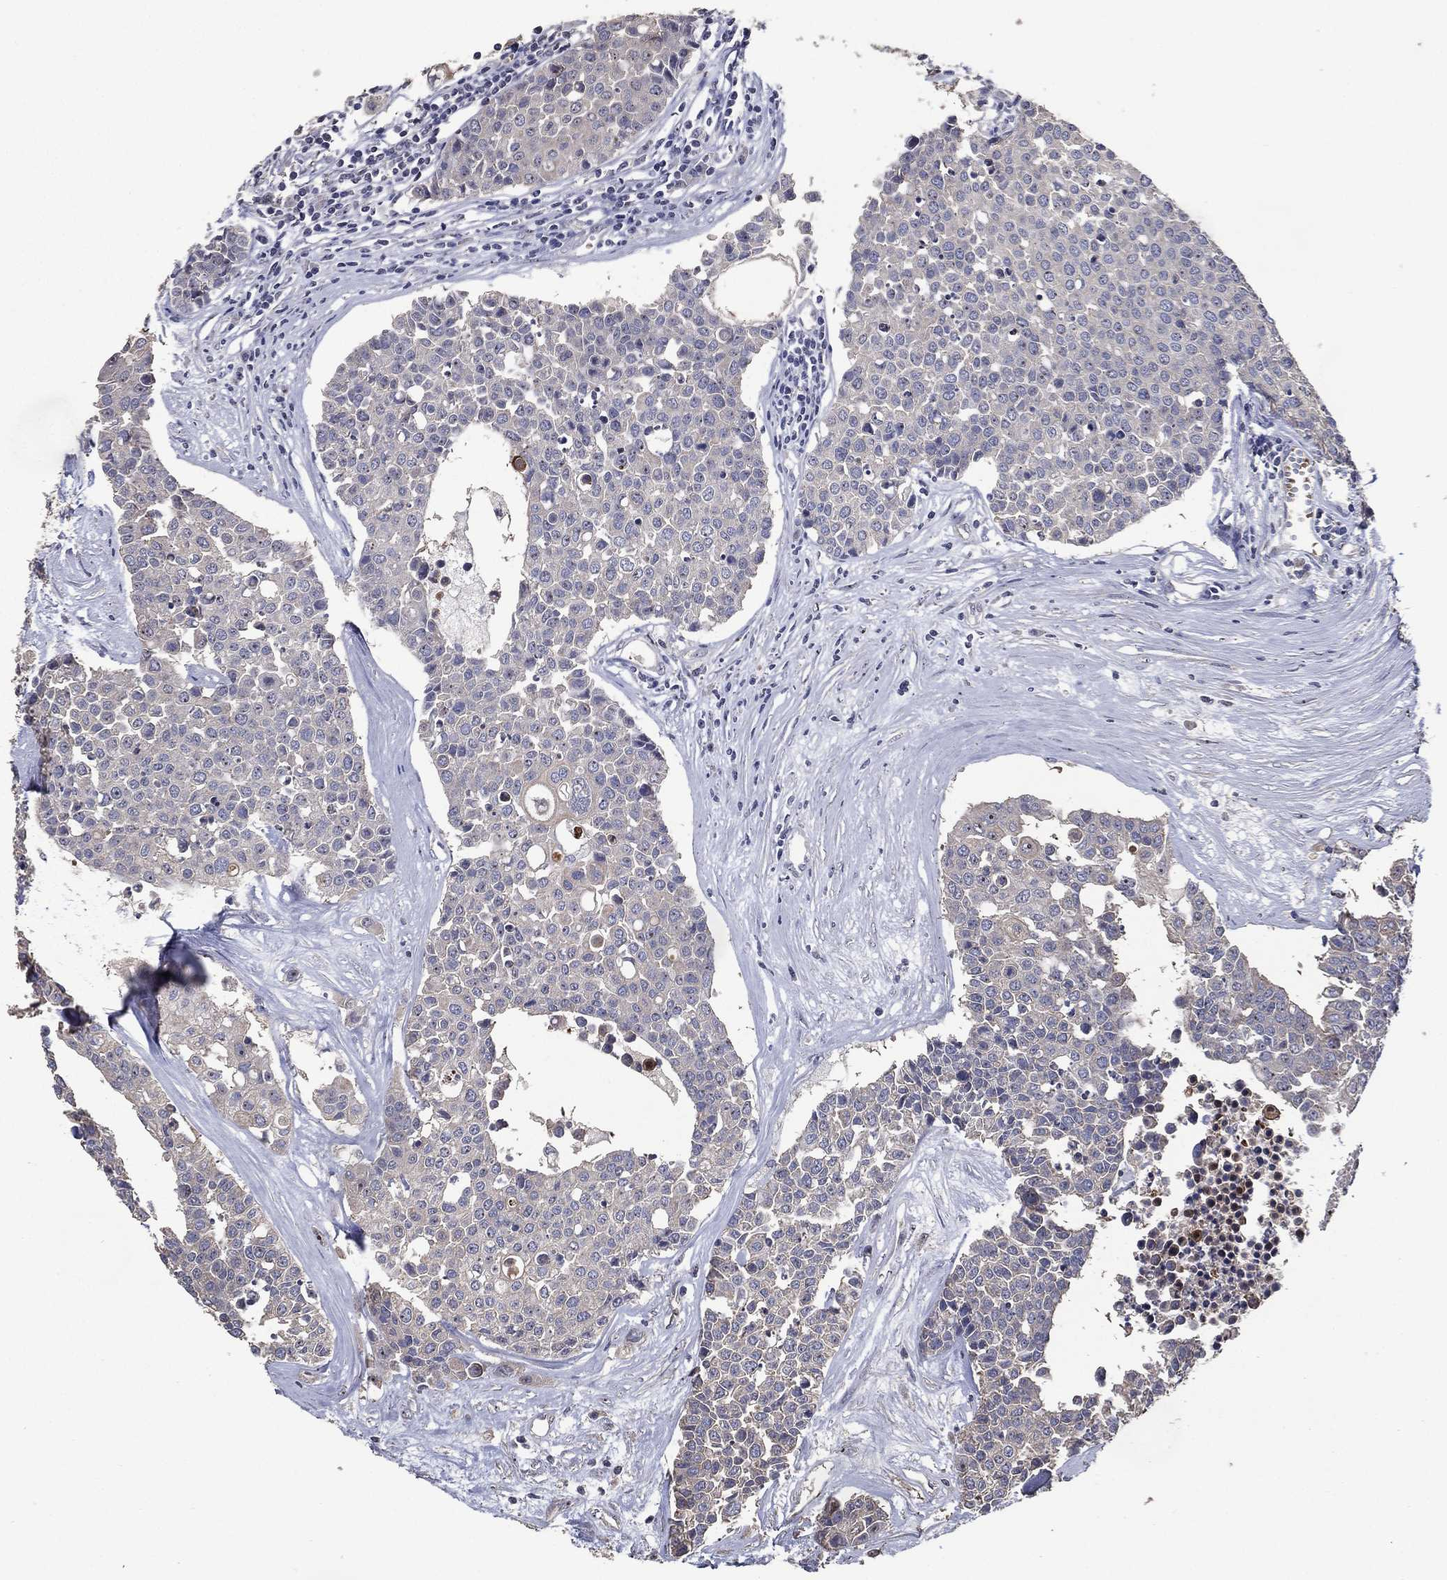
{"staining": {"intensity": "negative", "quantity": "none", "location": "none"}, "tissue": "carcinoid", "cell_type": "Tumor cells", "image_type": "cancer", "snomed": [{"axis": "morphology", "description": "Carcinoid, malignant, NOS"}, {"axis": "topography", "description": "Colon"}], "caption": "An image of human carcinoid is negative for staining in tumor cells. Brightfield microscopy of IHC stained with DAB (brown) and hematoxylin (blue), captured at high magnification.", "gene": "EFNA1", "patient": {"sex": "male", "age": 81}}